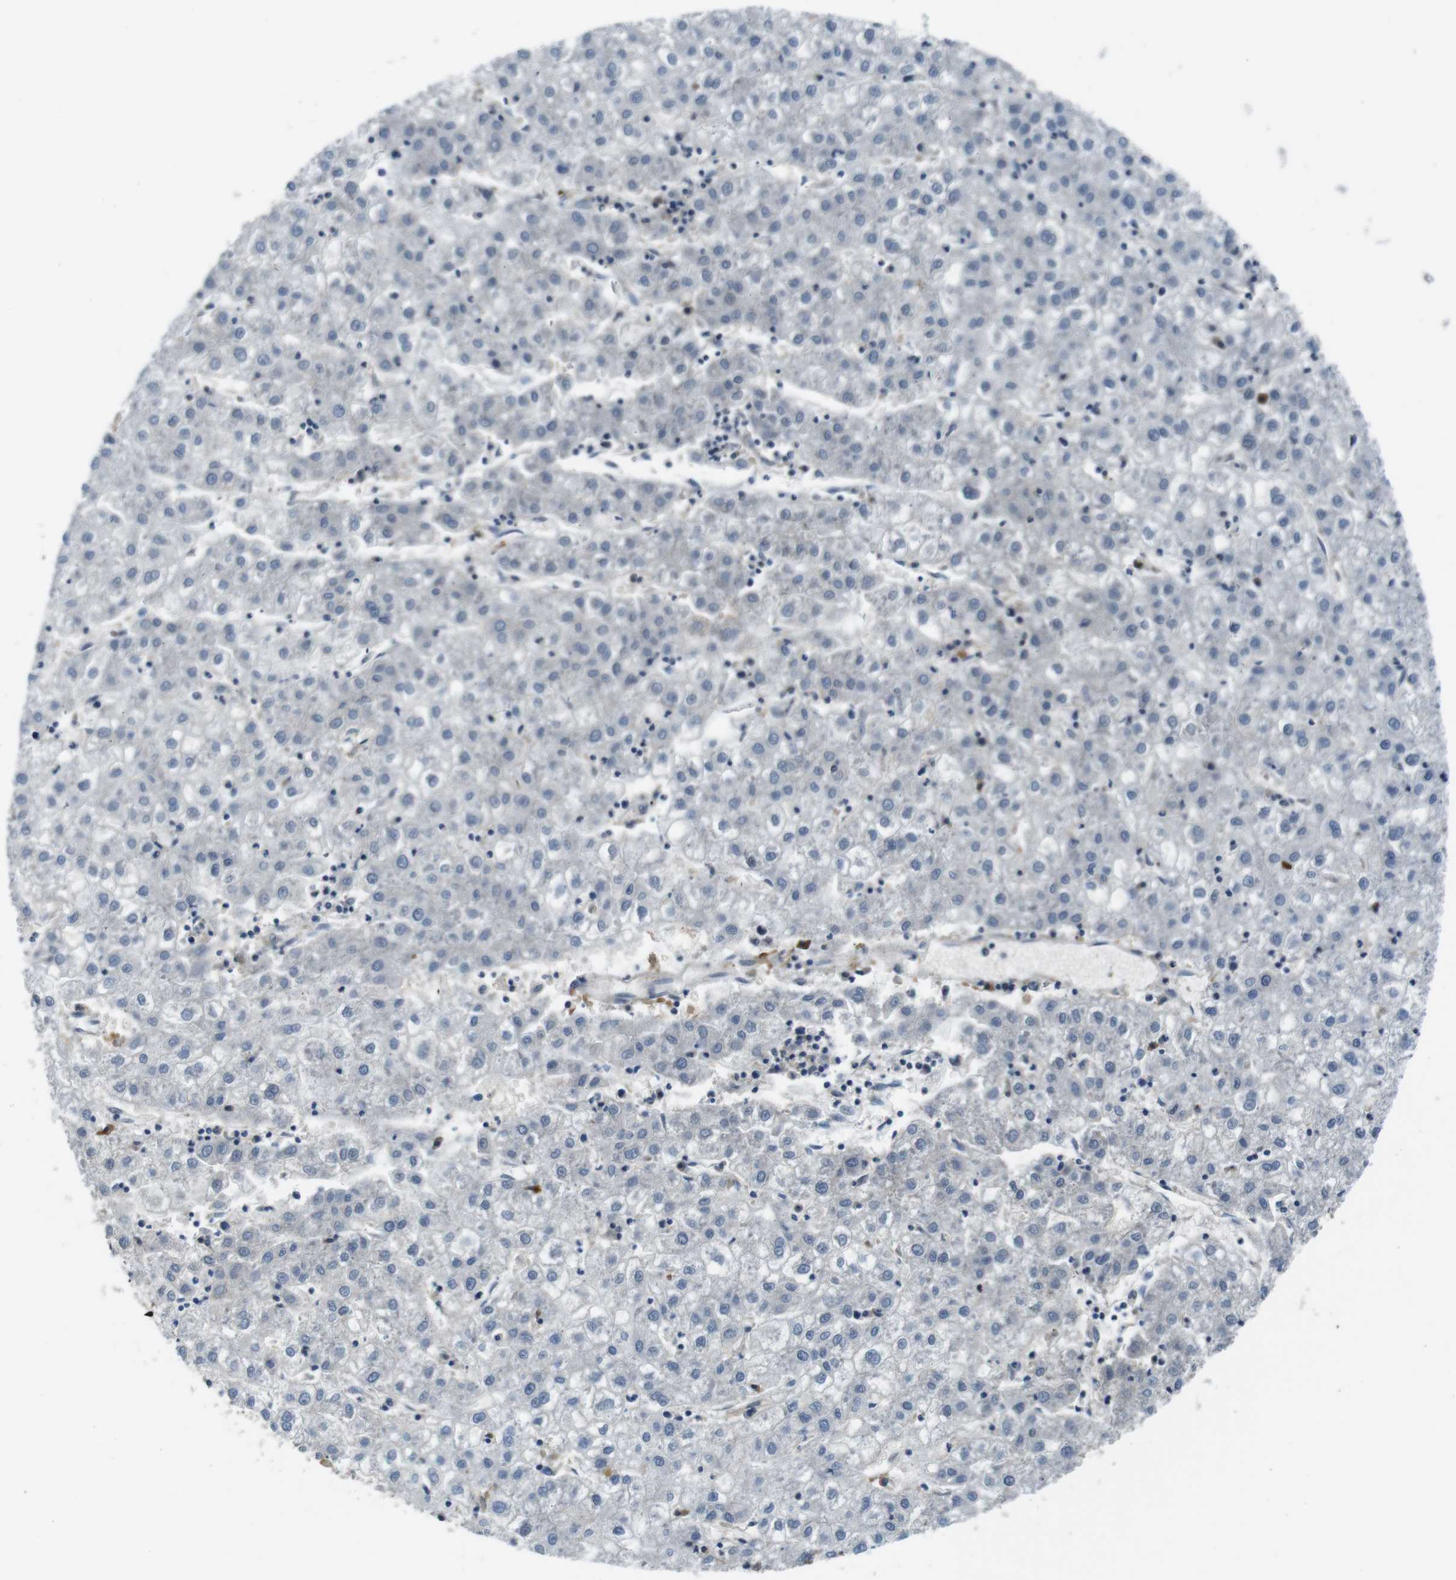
{"staining": {"intensity": "negative", "quantity": "none", "location": "none"}, "tissue": "liver cancer", "cell_type": "Tumor cells", "image_type": "cancer", "snomed": [{"axis": "morphology", "description": "Carcinoma, Hepatocellular, NOS"}, {"axis": "topography", "description": "Liver"}], "caption": "IHC micrograph of liver hepatocellular carcinoma stained for a protein (brown), which exhibits no staining in tumor cells.", "gene": "IGKC", "patient": {"sex": "male", "age": 72}}